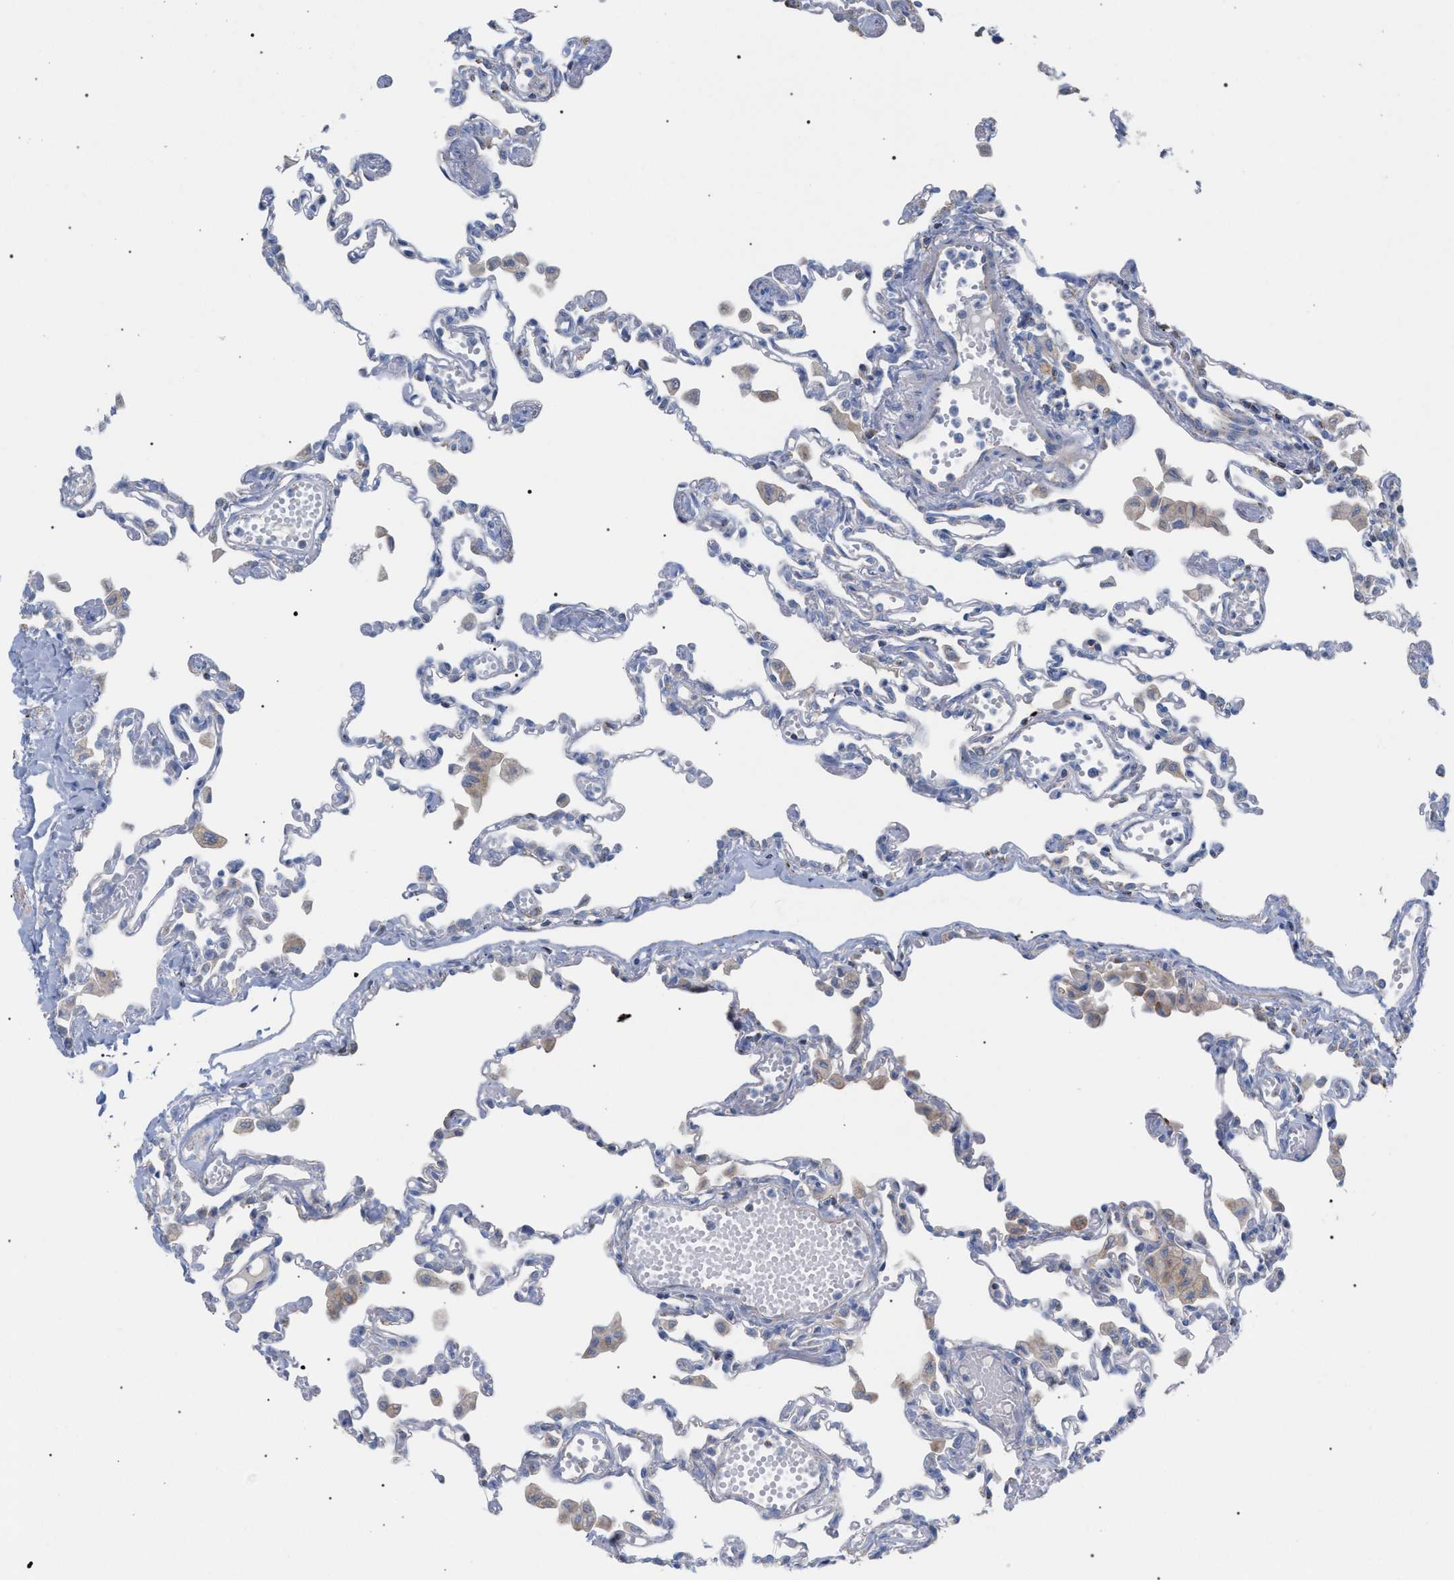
{"staining": {"intensity": "negative", "quantity": "none", "location": "none"}, "tissue": "lung", "cell_type": "Alveolar cells", "image_type": "normal", "snomed": [{"axis": "morphology", "description": "Normal tissue, NOS"}, {"axis": "topography", "description": "Bronchus"}, {"axis": "topography", "description": "Lung"}], "caption": "Immunohistochemical staining of normal lung demonstrates no significant positivity in alveolar cells. (DAB immunohistochemistry (IHC), high magnification).", "gene": "ECI2", "patient": {"sex": "female", "age": 49}}